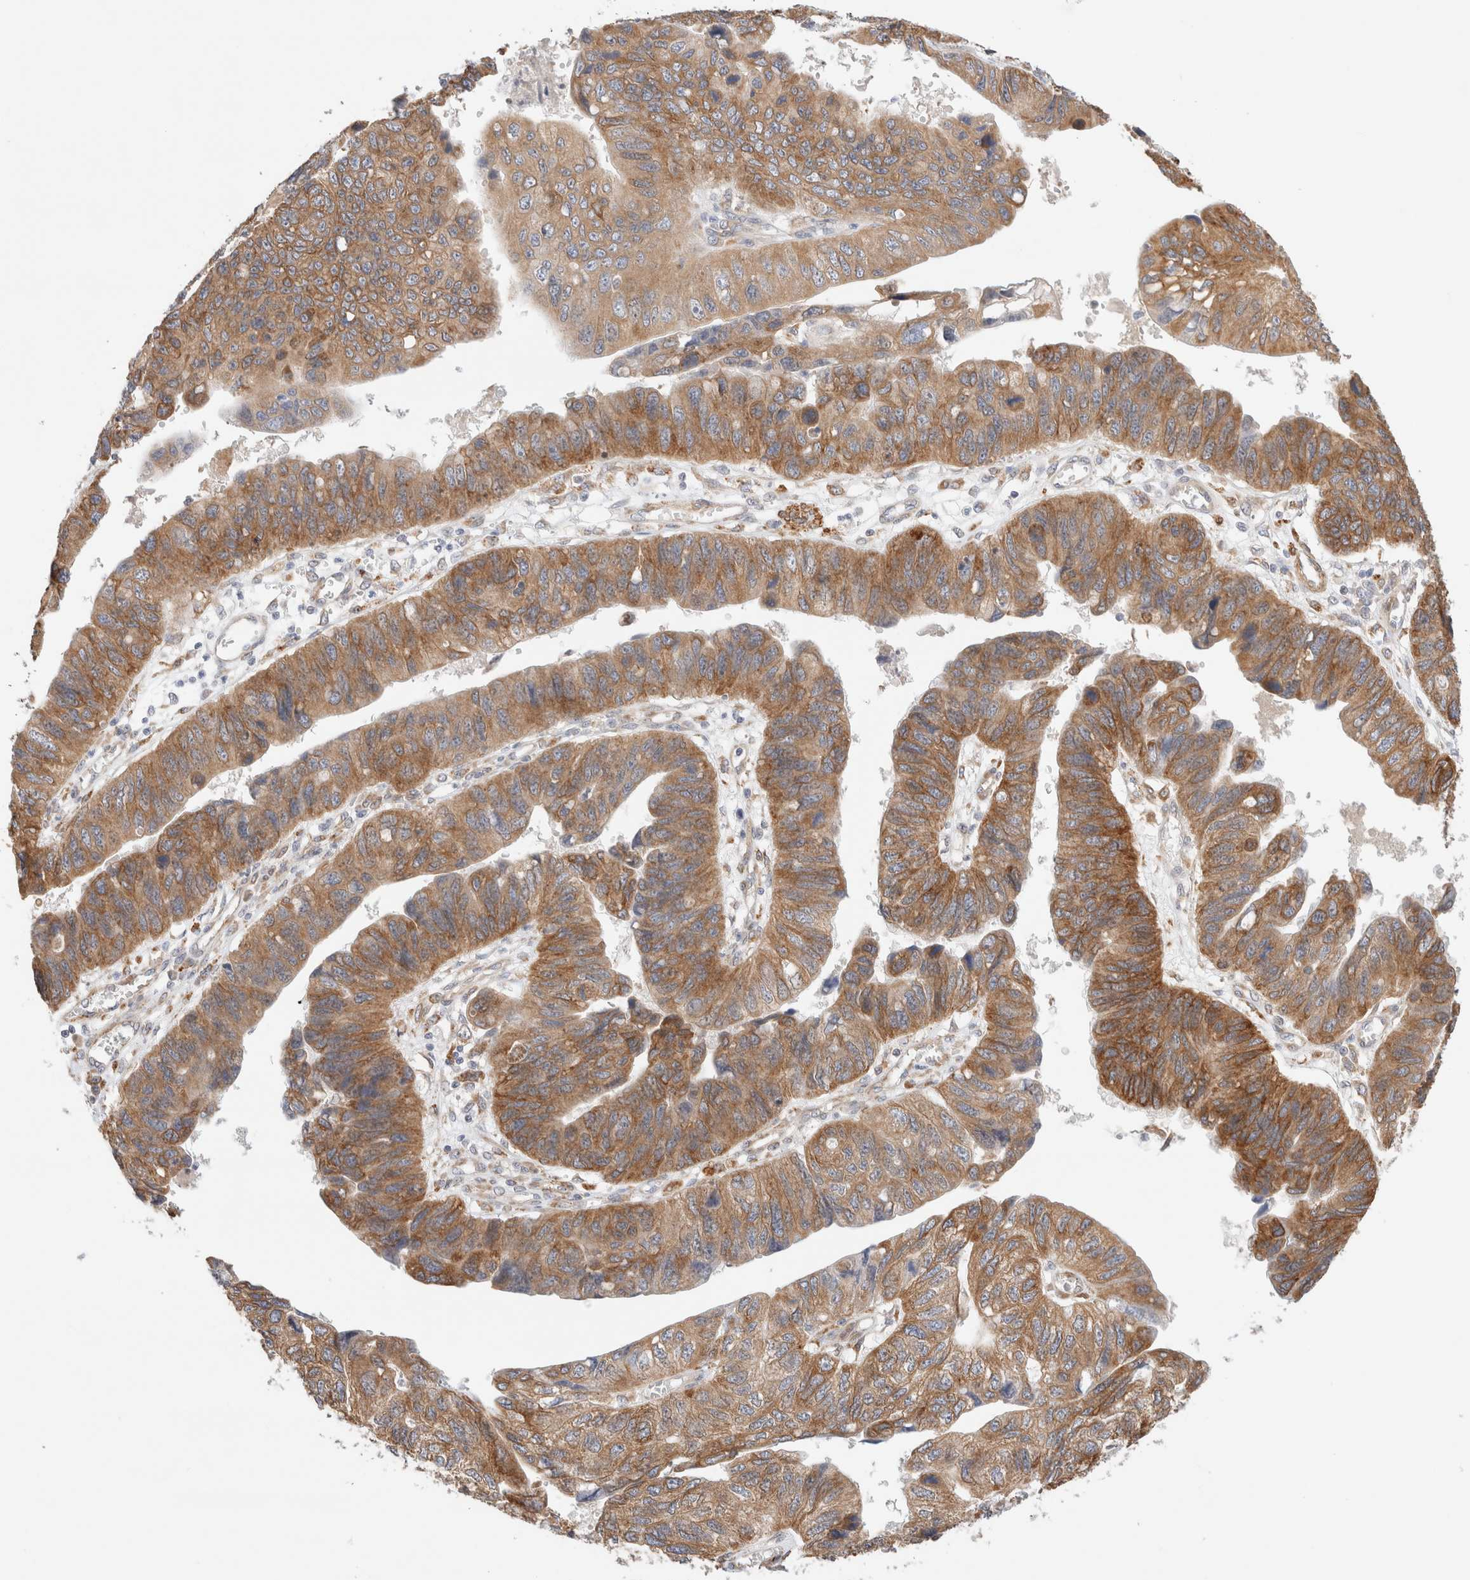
{"staining": {"intensity": "moderate", "quantity": ">75%", "location": "cytoplasmic/membranous"}, "tissue": "stomach cancer", "cell_type": "Tumor cells", "image_type": "cancer", "snomed": [{"axis": "morphology", "description": "Adenocarcinoma, NOS"}, {"axis": "topography", "description": "Stomach"}], "caption": "A high-resolution photomicrograph shows immunohistochemistry (IHC) staining of stomach cancer (adenocarcinoma), which demonstrates moderate cytoplasmic/membranous expression in about >75% of tumor cells.", "gene": "RRP15", "patient": {"sex": "male", "age": 59}}